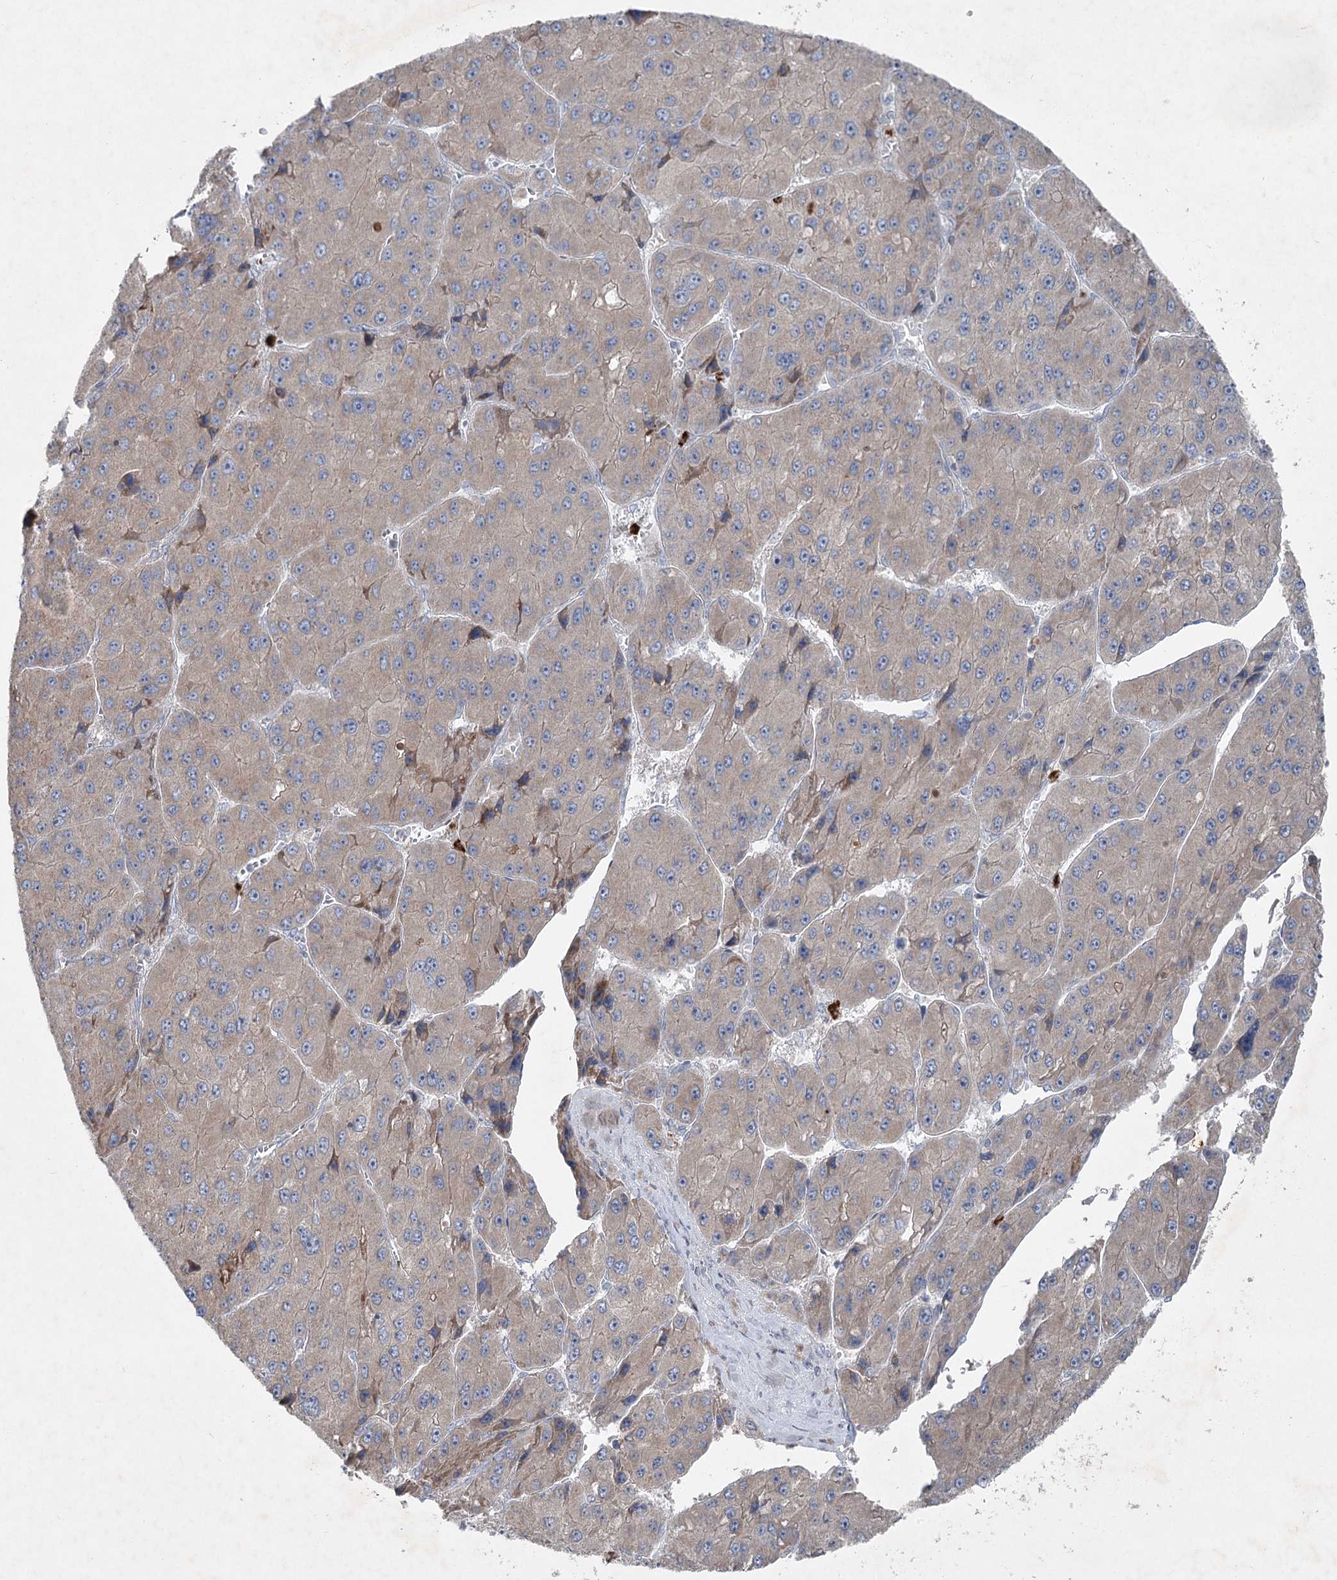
{"staining": {"intensity": "weak", "quantity": "<25%", "location": "cytoplasmic/membranous"}, "tissue": "liver cancer", "cell_type": "Tumor cells", "image_type": "cancer", "snomed": [{"axis": "morphology", "description": "Carcinoma, Hepatocellular, NOS"}, {"axis": "topography", "description": "Liver"}], "caption": "Liver cancer was stained to show a protein in brown. There is no significant staining in tumor cells.", "gene": "PLA2G12A", "patient": {"sex": "female", "age": 73}}